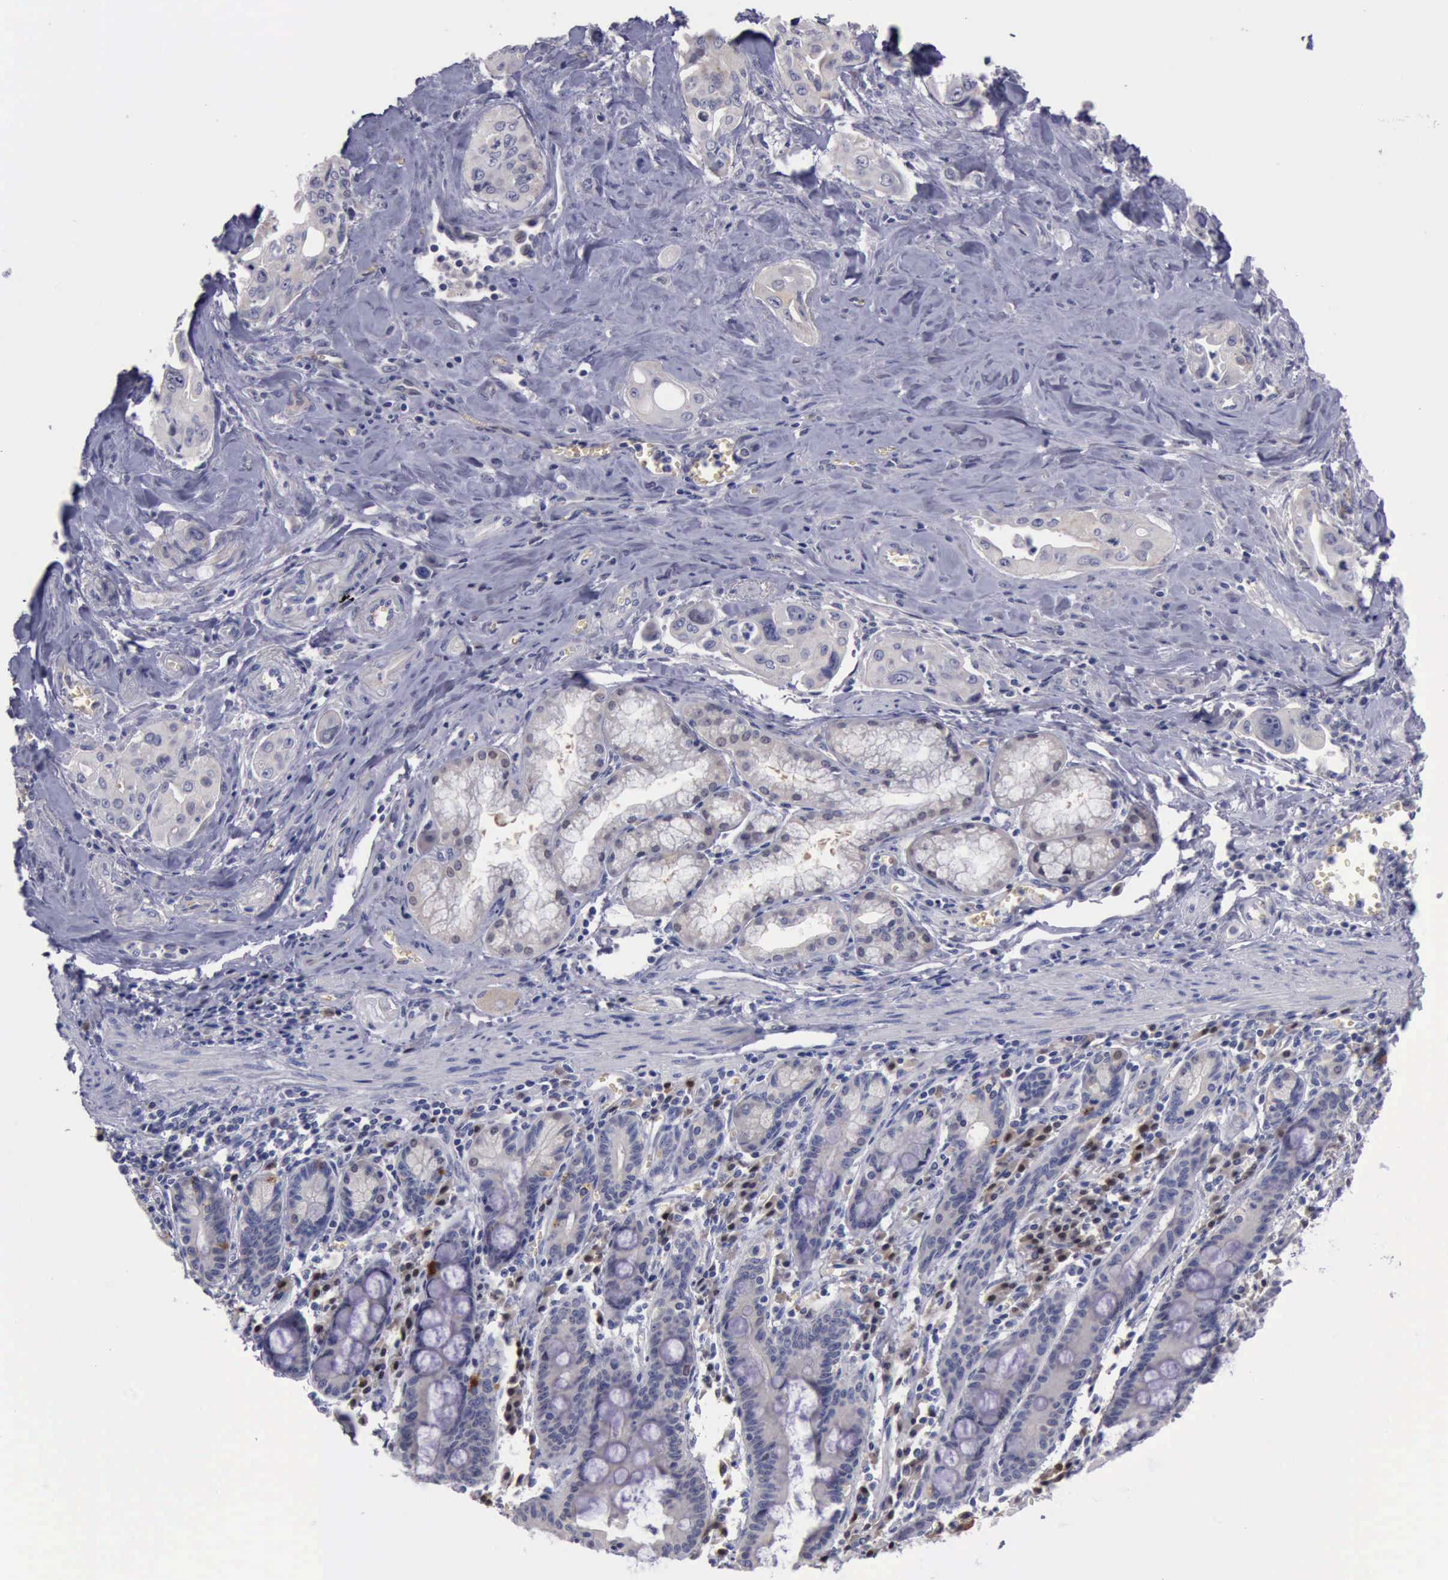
{"staining": {"intensity": "weak", "quantity": "<25%", "location": "cytoplasmic/membranous"}, "tissue": "pancreatic cancer", "cell_type": "Tumor cells", "image_type": "cancer", "snomed": [{"axis": "morphology", "description": "Adenocarcinoma, NOS"}, {"axis": "topography", "description": "Pancreas"}], "caption": "Immunohistochemistry (IHC) image of neoplastic tissue: human pancreatic adenocarcinoma stained with DAB reveals no significant protein expression in tumor cells. (DAB IHC, high magnification).", "gene": "CEP128", "patient": {"sex": "male", "age": 77}}